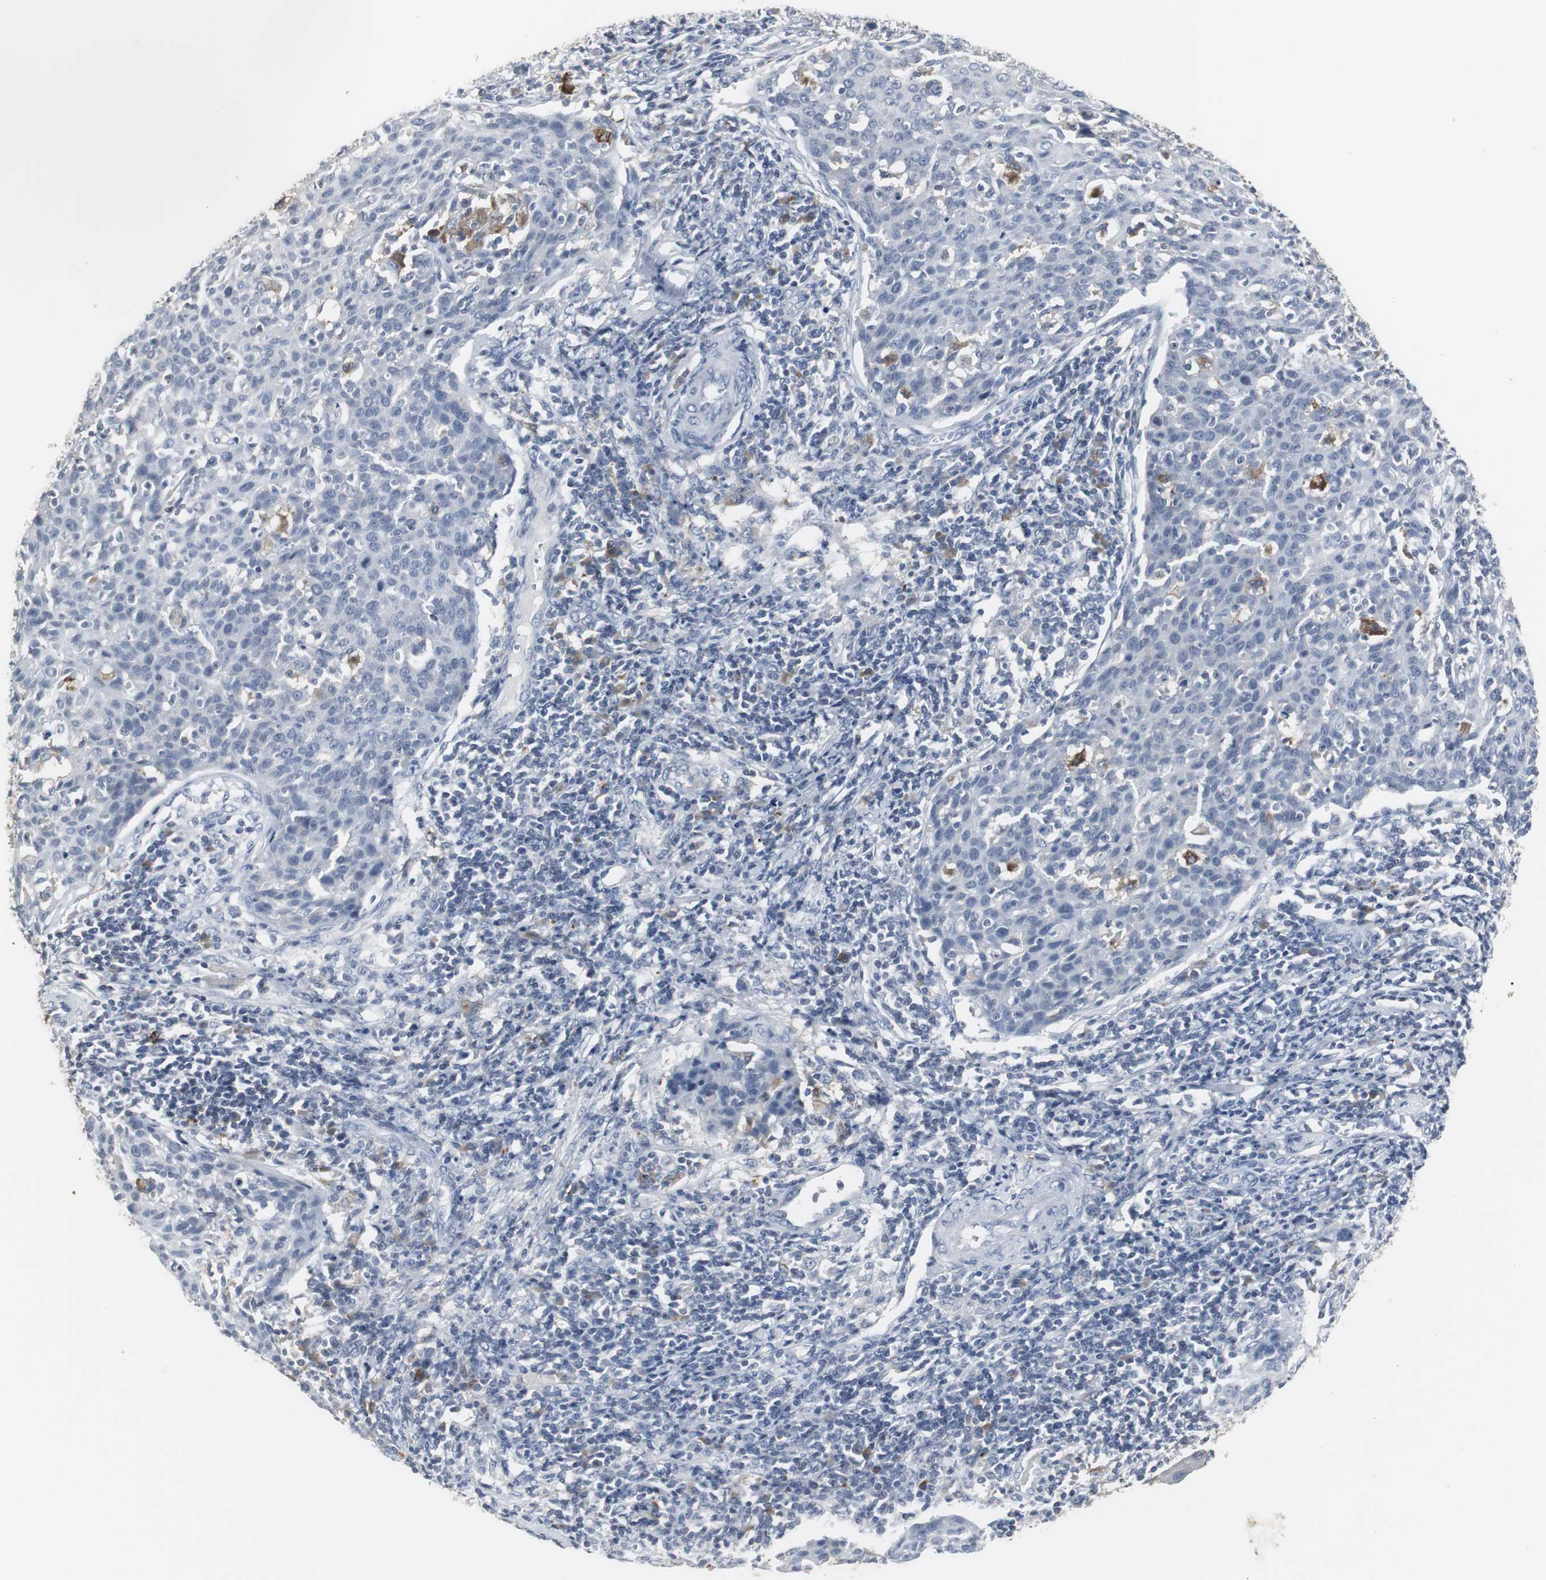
{"staining": {"intensity": "negative", "quantity": "none", "location": "none"}, "tissue": "cervical cancer", "cell_type": "Tumor cells", "image_type": "cancer", "snomed": [{"axis": "morphology", "description": "Squamous cell carcinoma, NOS"}, {"axis": "topography", "description": "Cervix"}], "caption": "An immunohistochemistry (IHC) micrograph of cervical squamous cell carcinoma is shown. There is no staining in tumor cells of cervical squamous cell carcinoma.", "gene": "PI15", "patient": {"sex": "female", "age": 38}}